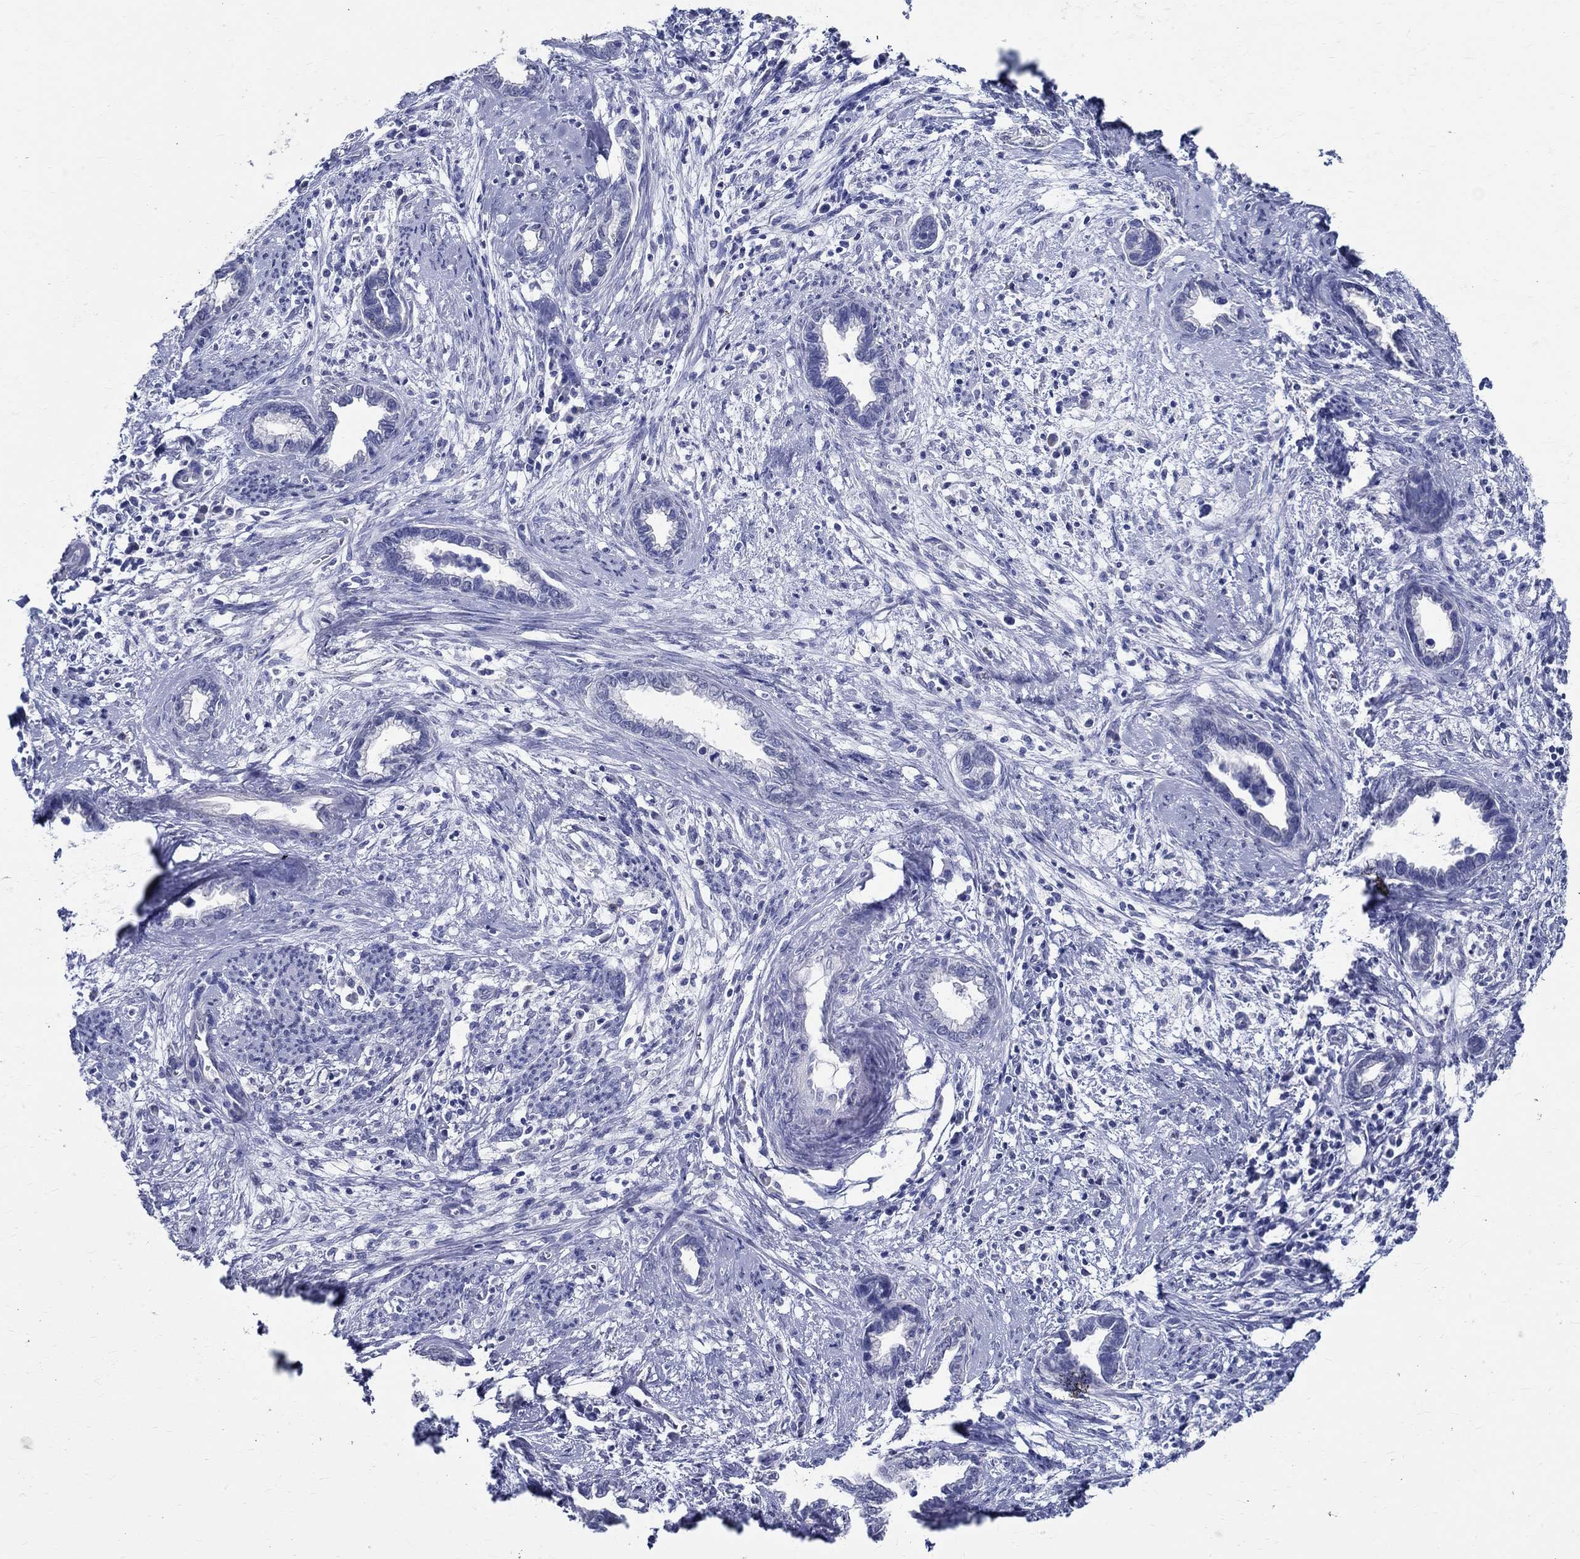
{"staining": {"intensity": "negative", "quantity": "none", "location": "none"}, "tissue": "cervical cancer", "cell_type": "Tumor cells", "image_type": "cancer", "snomed": [{"axis": "morphology", "description": "Adenocarcinoma, NOS"}, {"axis": "topography", "description": "Cervix"}], "caption": "Immunohistochemical staining of human cervical cancer (adenocarcinoma) exhibits no significant expression in tumor cells. (Immunohistochemistry (ihc), brightfield microscopy, high magnification).", "gene": "TSPAN16", "patient": {"sex": "female", "age": 62}}